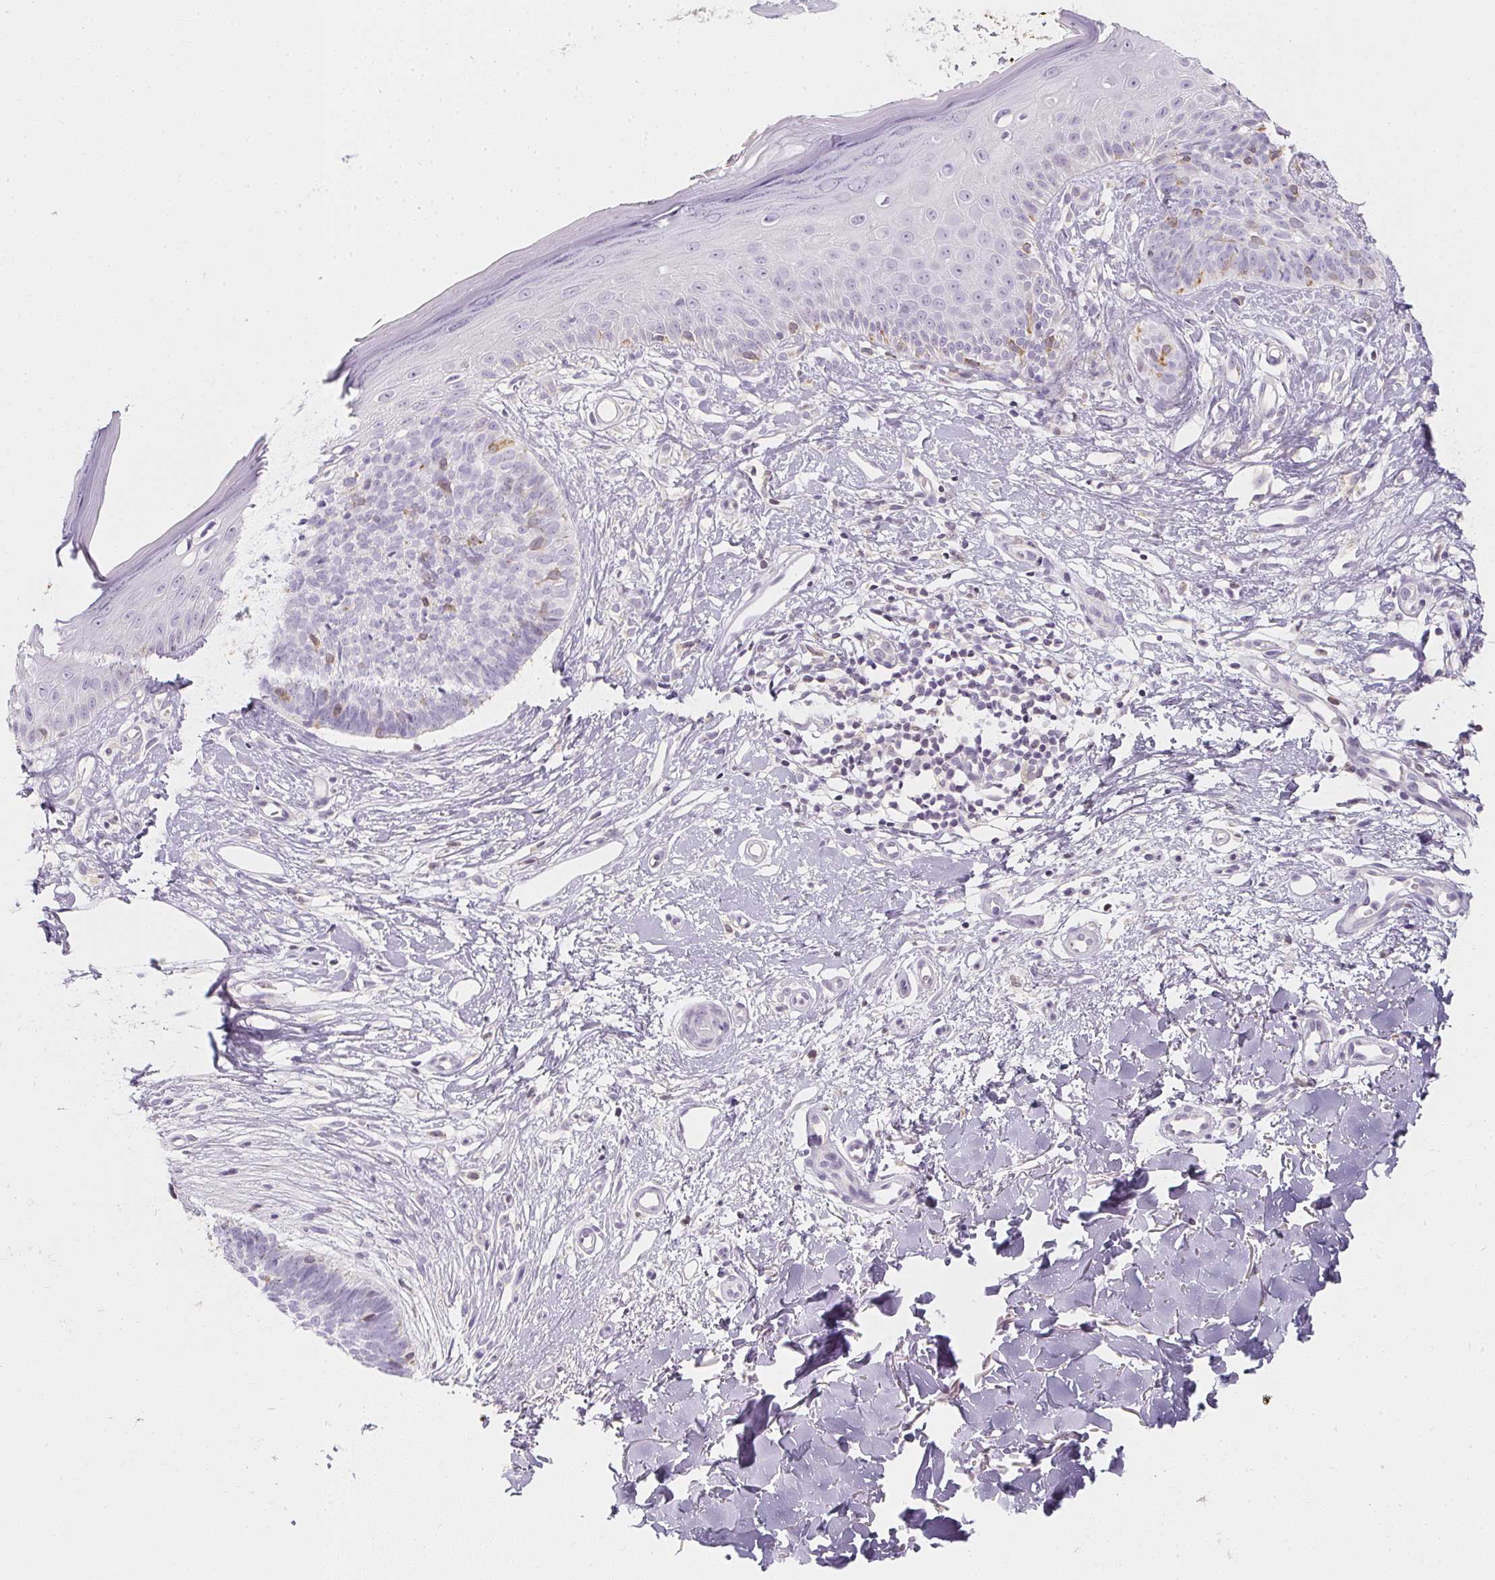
{"staining": {"intensity": "negative", "quantity": "none", "location": "none"}, "tissue": "skin cancer", "cell_type": "Tumor cells", "image_type": "cancer", "snomed": [{"axis": "morphology", "description": "Basal cell carcinoma"}, {"axis": "topography", "description": "Skin"}], "caption": "Immunohistochemical staining of basal cell carcinoma (skin) exhibits no significant expression in tumor cells.", "gene": "SOAT1", "patient": {"sex": "male", "age": 51}}